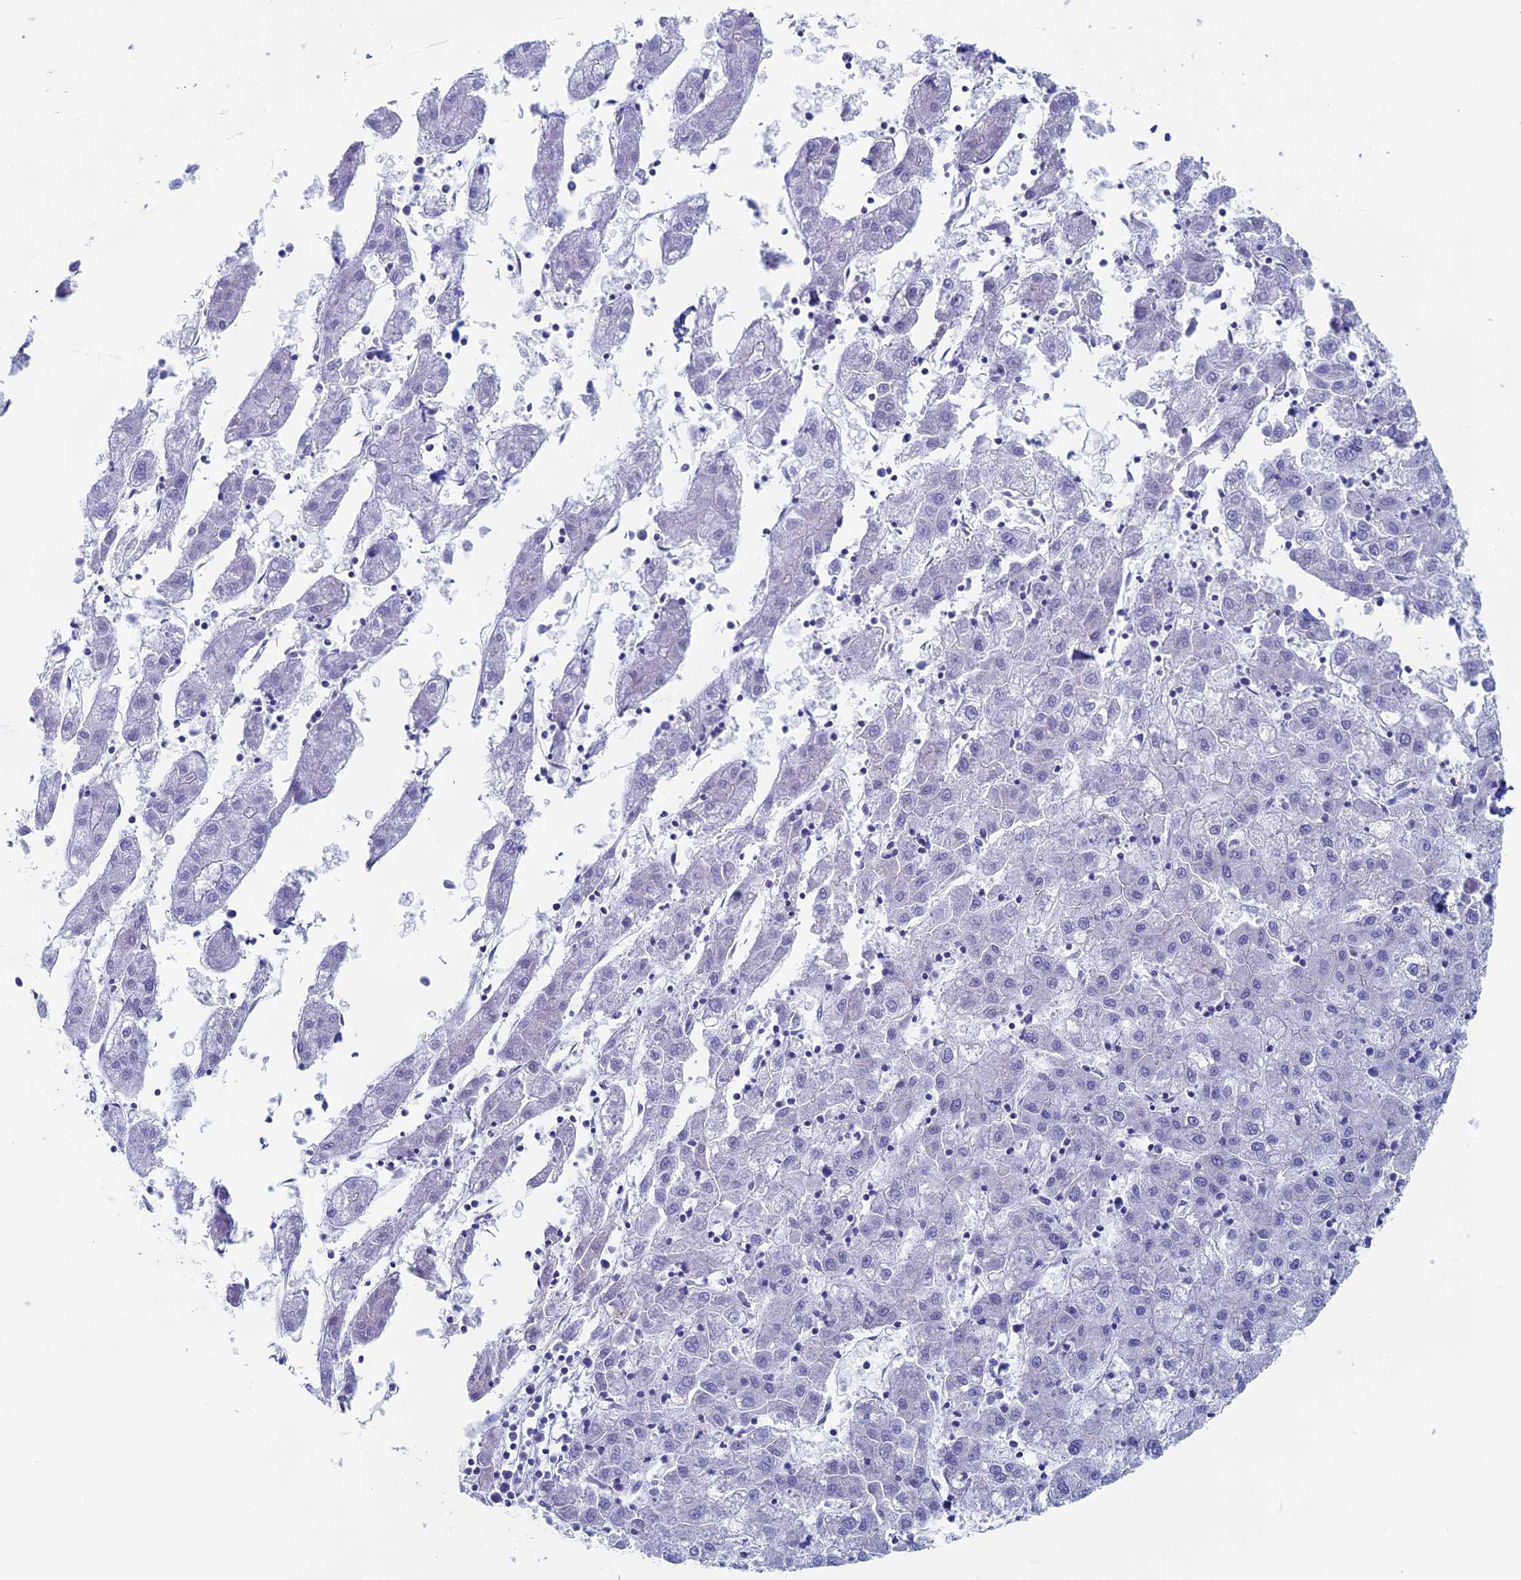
{"staining": {"intensity": "negative", "quantity": "none", "location": "none"}, "tissue": "liver cancer", "cell_type": "Tumor cells", "image_type": "cancer", "snomed": [{"axis": "morphology", "description": "Carcinoma, Hepatocellular, NOS"}, {"axis": "topography", "description": "Liver"}], "caption": "This is an IHC histopathology image of human hepatocellular carcinoma (liver). There is no staining in tumor cells.", "gene": "MAGEB6", "patient": {"sex": "male", "age": 72}}